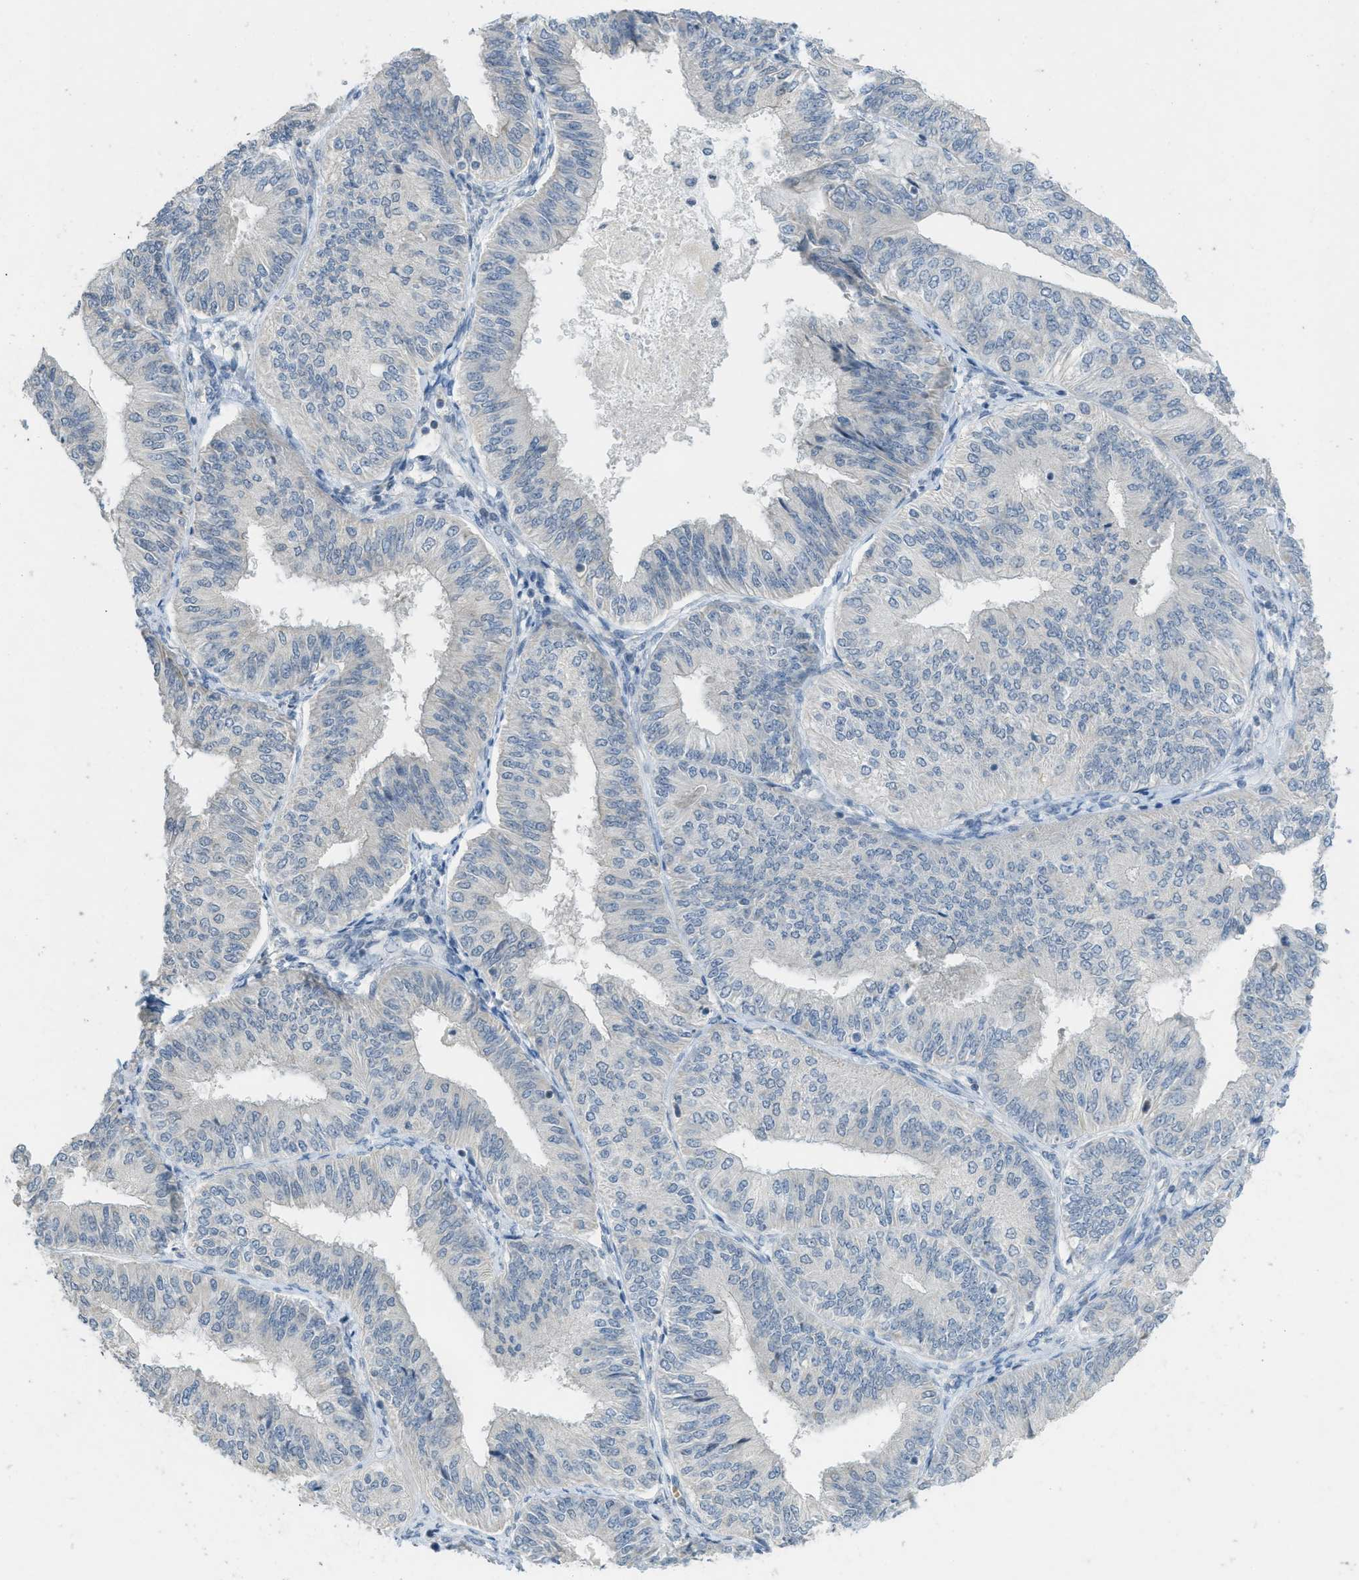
{"staining": {"intensity": "negative", "quantity": "none", "location": "none"}, "tissue": "endometrial cancer", "cell_type": "Tumor cells", "image_type": "cancer", "snomed": [{"axis": "morphology", "description": "Adenocarcinoma, NOS"}, {"axis": "topography", "description": "Endometrium"}], "caption": "High magnification brightfield microscopy of adenocarcinoma (endometrial) stained with DAB (3,3'-diaminobenzidine) (brown) and counterstained with hematoxylin (blue): tumor cells show no significant positivity.", "gene": "TXNDC2", "patient": {"sex": "female", "age": 58}}